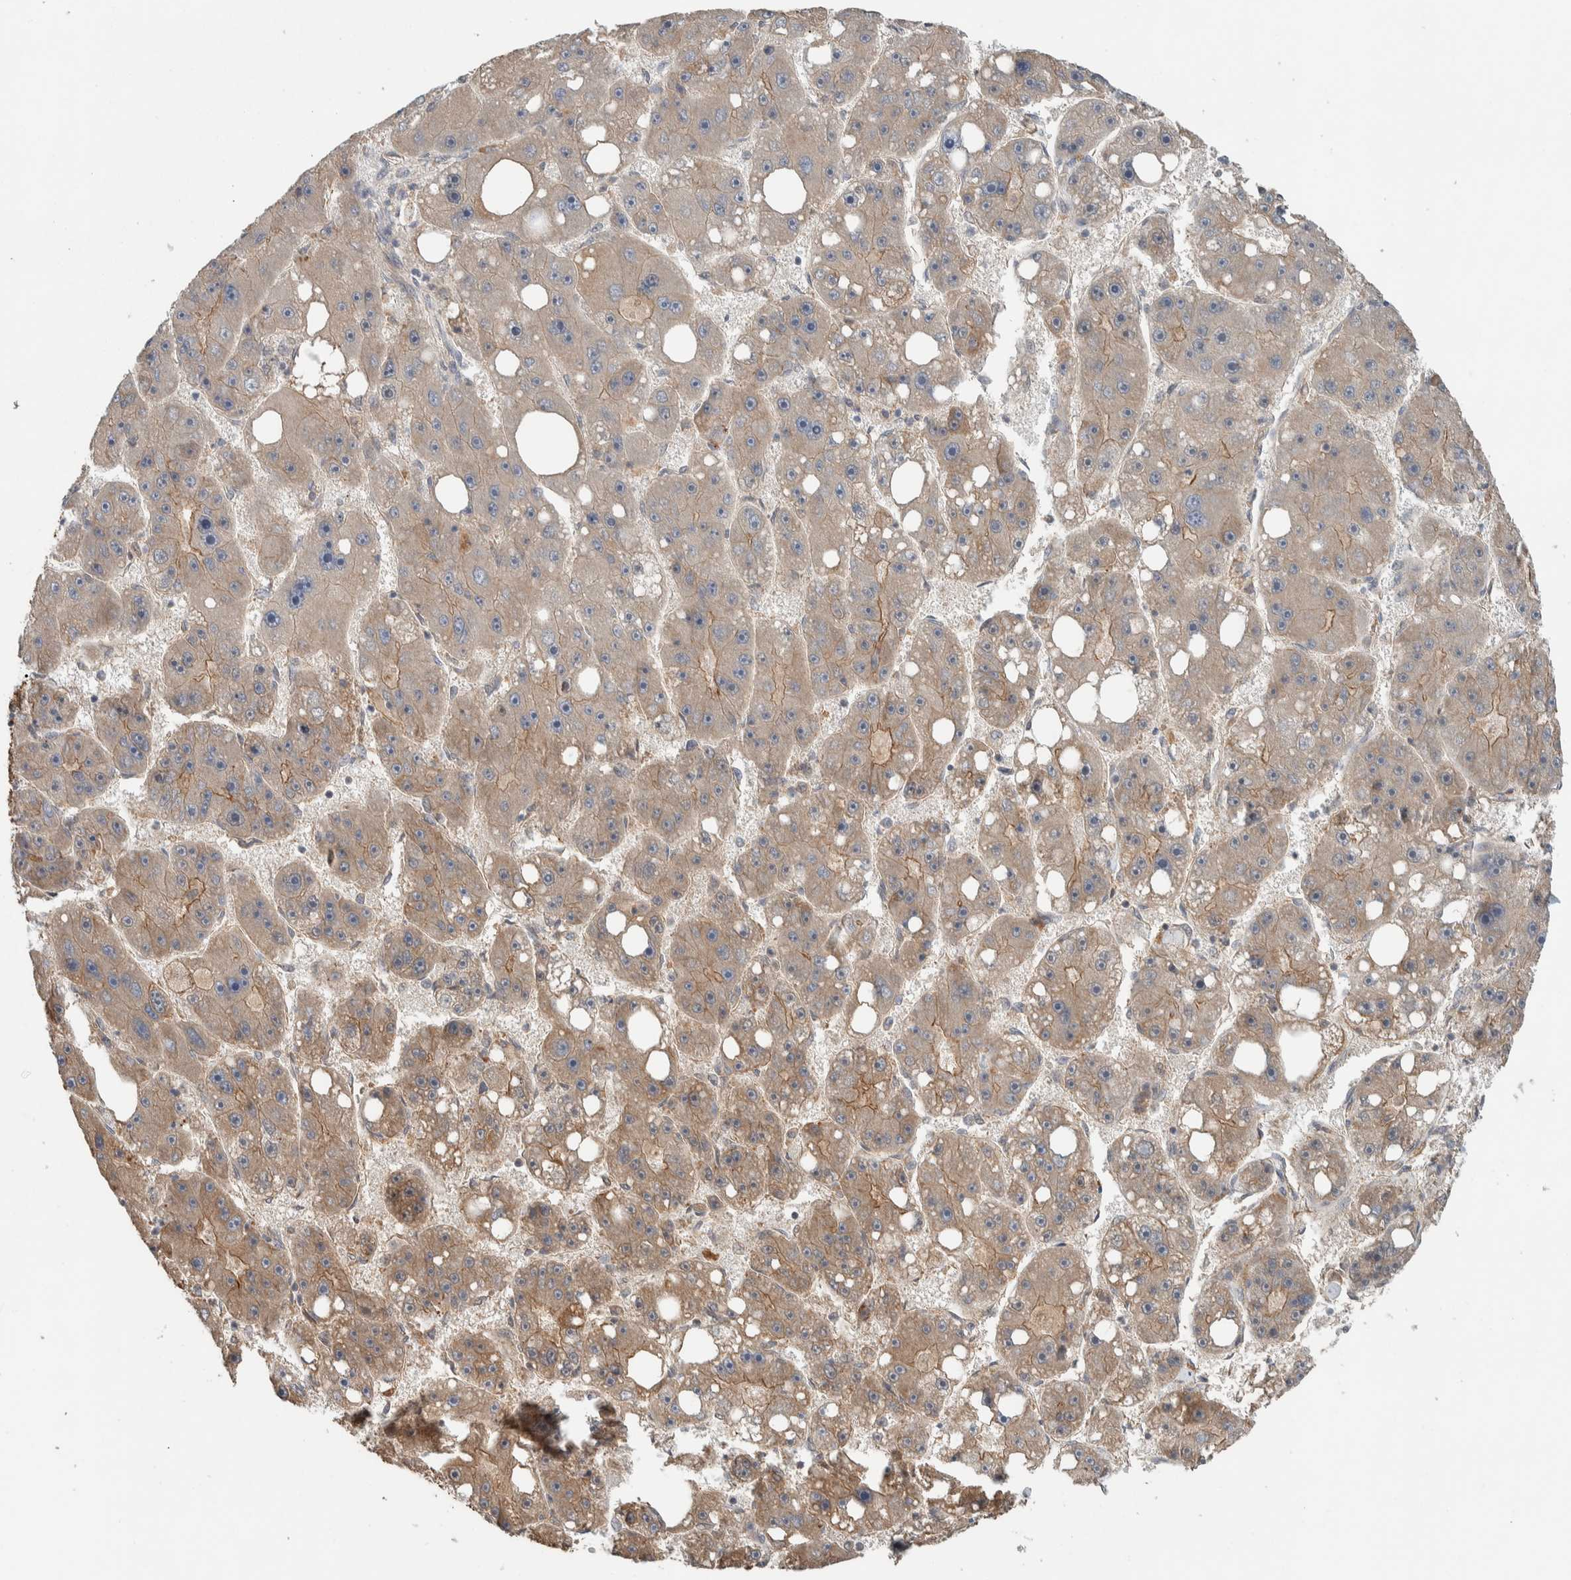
{"staining": {"intensity": "weak", "quantity": ">75%", "location": "cytoplasmic/membranous"}, "tissue": "liver cancer", "cell_type": "Tumor cells", "image_type": "cancer", "snomed": [{"axis": "morphology", "description": "Carcinoma, Hepatocellular, NOS"}, {"axis": "topography", "description": "Liver"}], "caption": "A low amount of weak cytoplasmic/membranous staining is seen in about >75% of tumor cells in liver hepatocellular carcinoma tissue.", "gene": "ARMC7", "patient": {"sex": "female", "age": 61}}